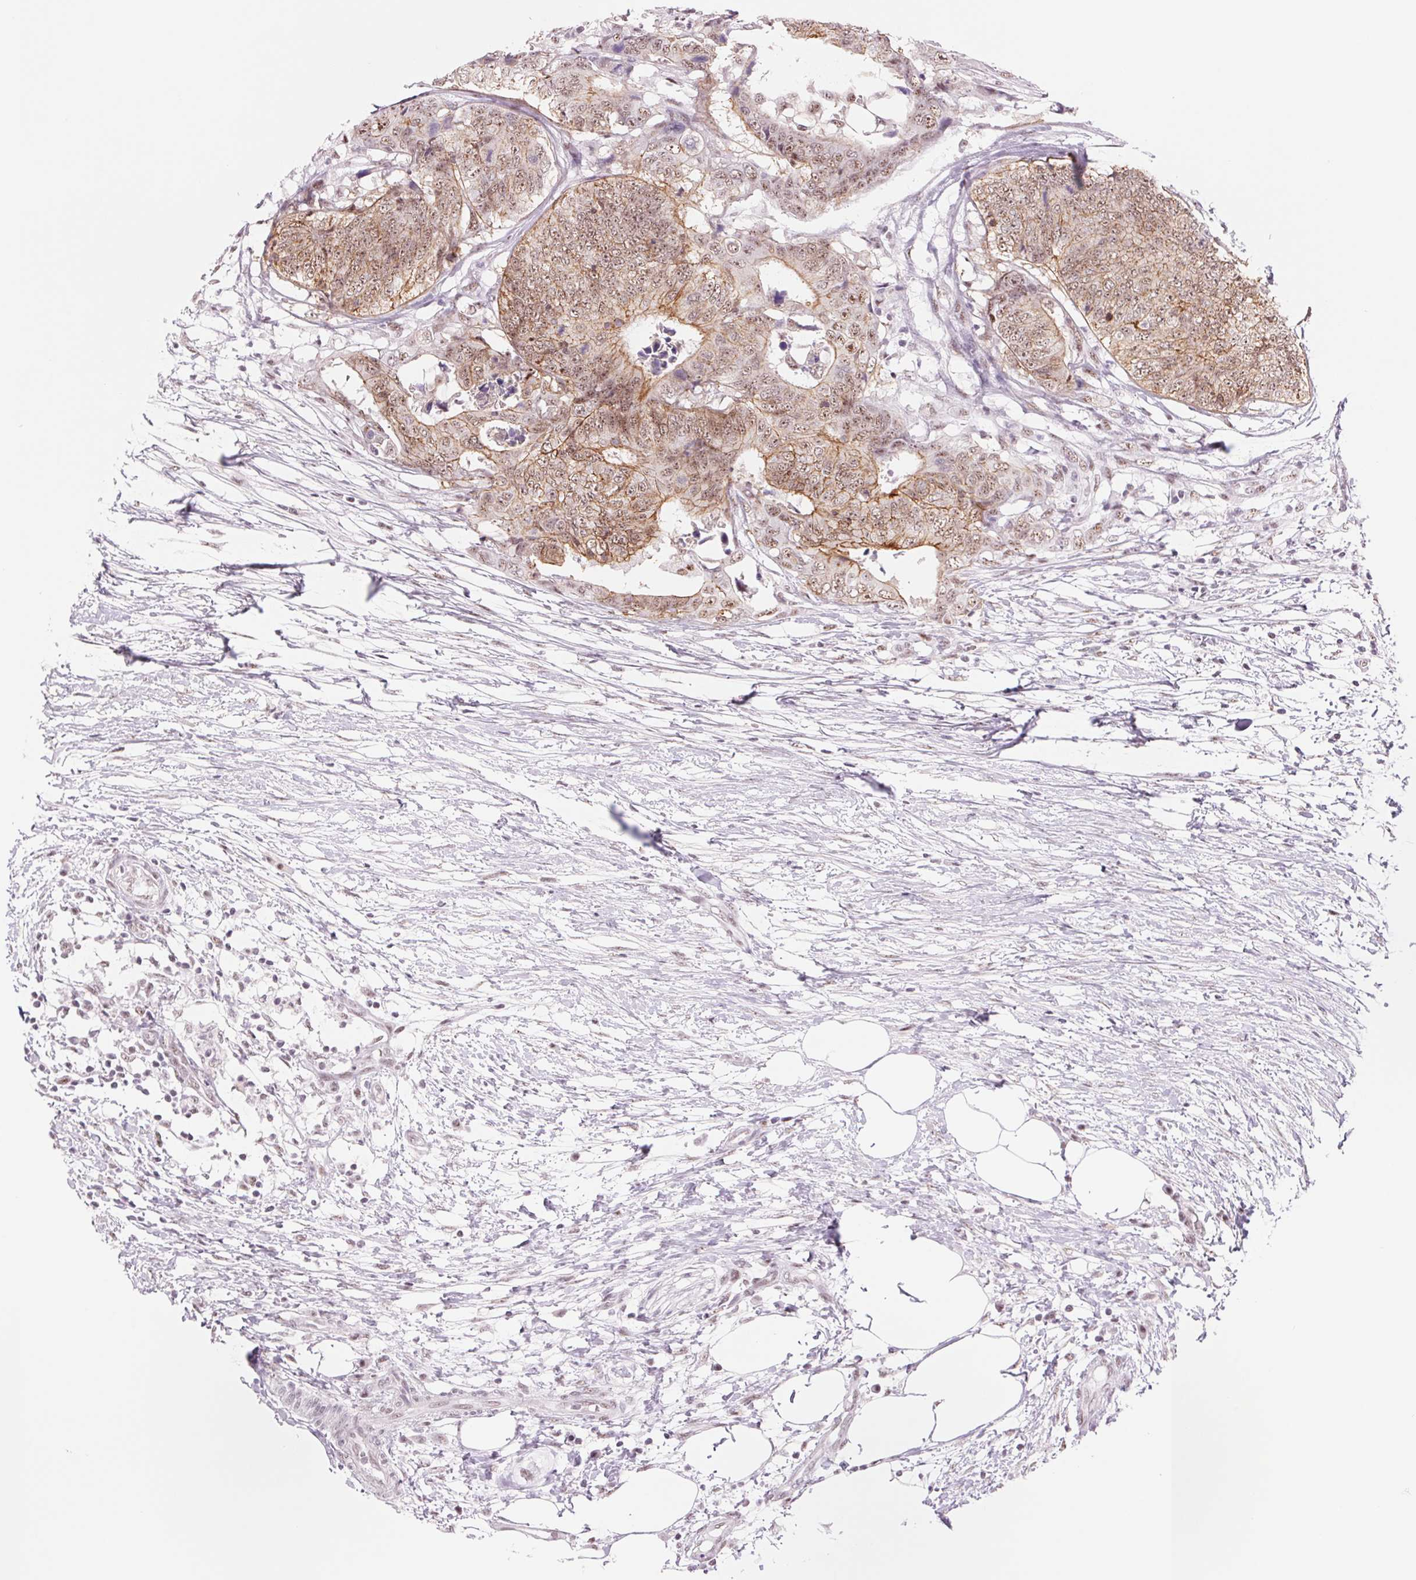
{"staining": {"intensity": "moderate", "quantity": ">75%", "location": "cytoplasmic/membranous,nuclear"}, "tissue": "colorectal cancer", "cell_type": "Tumor cells", "image_type": "cancer", "snomed": [{"axis": "morphology", "description": "Adenocarcinoma, NOS"}, {"axis": "topography", "description": "Colon"}], "caption": "Human adenocarcinoma (colorectal) stained for a protein (brown) shows moderate cytoplasmic/membranous and nuclear positive staining in approximately >75% of tumor cells.", "gene": "ZC3H14", "patient": {"sex": "female", "age": 48}}